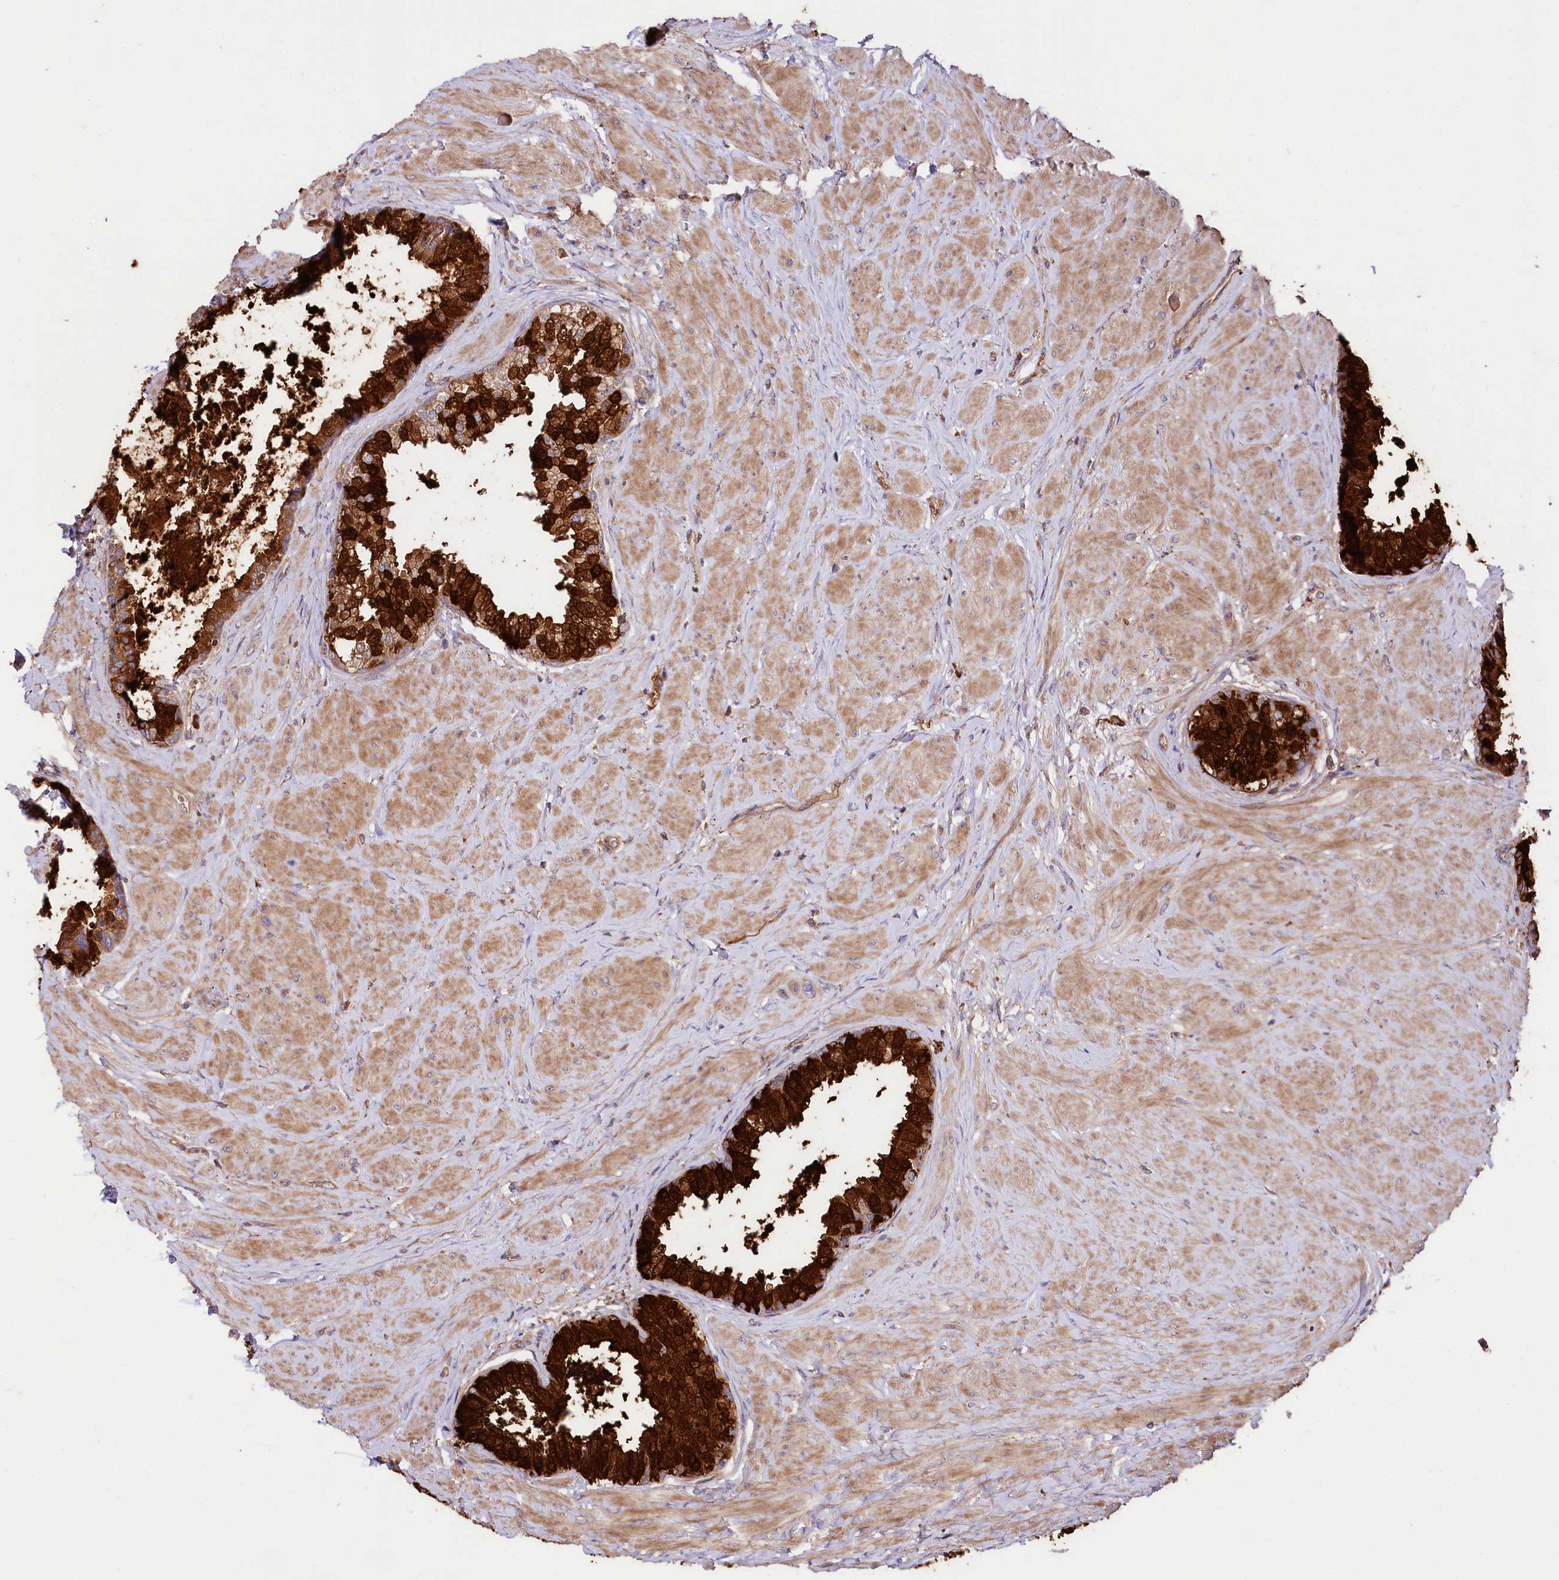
{"staining": {"intensity": "strong", "quantity": ">75%", "location": "cytoplasmic/membranous"}, "tissue": "prostate", "cell_type": "Glandular cells", "image_type": "normal", "snomed": [{"axis": "morphology", "description": "Normal tissue, NOS"}, {"axis": "topography", "description": "Prostate"}], "caption": "IHC photomicrograph of benign prostate: prostate stained using IHC exhibits high levels of strong protein expression localized specifically in the cytoplasmic/membranous of glandular cells, appearing as a cytoplasmic/membranous brown color.", "gene": "CEP295", "patient": {"sex": "male", "age": 48}}